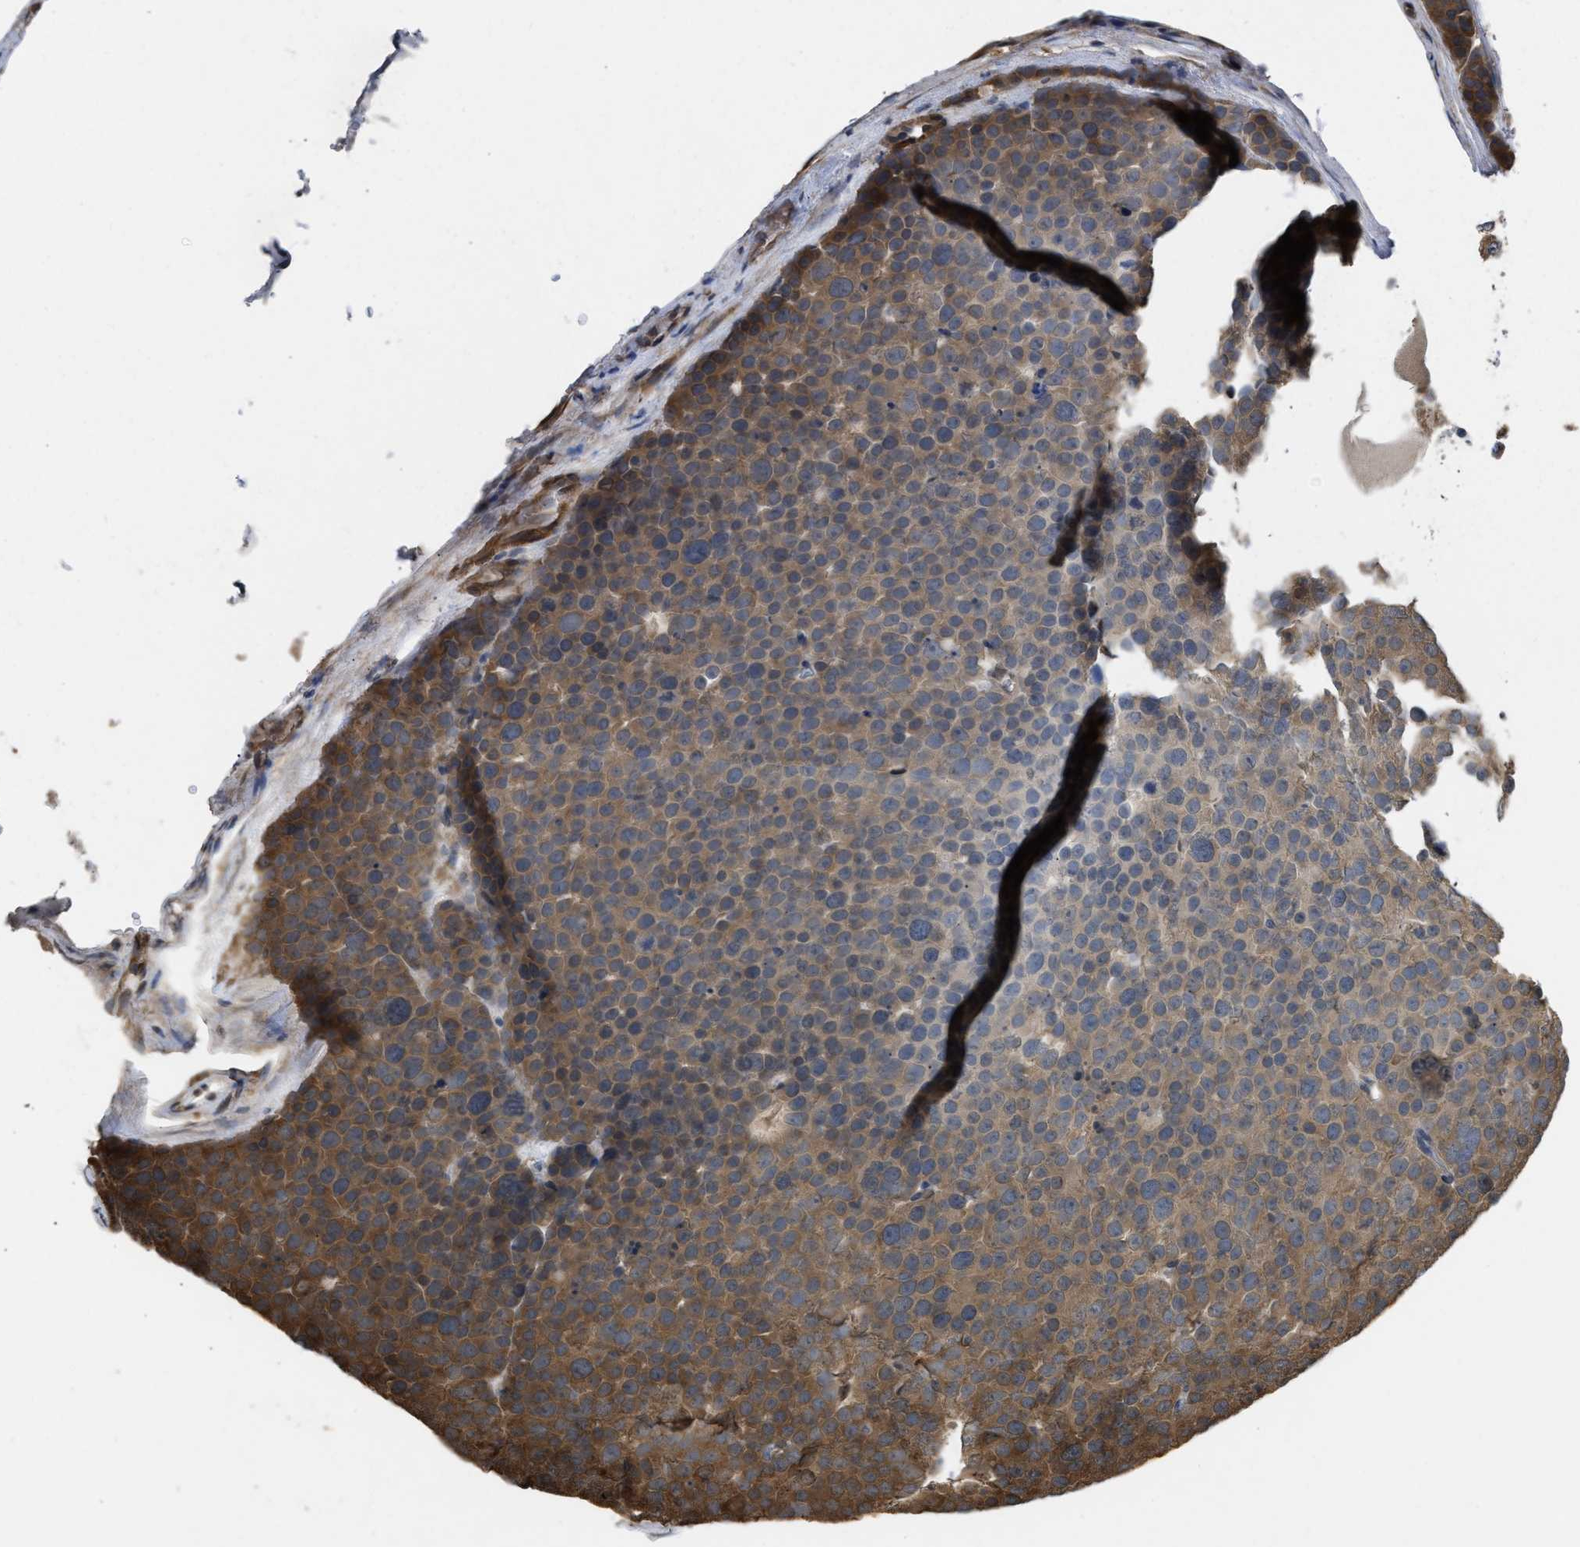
{"staining": {"intensity": "weak", "quantity": ">75%", "location": "cytoplasmic/membranous"}, "tissue": "testis cancer", "cell_type": "Tumor cells", "image_type": "cancer", "snomed": [{"axis": "morphology", "description": "Seminoma, NOS"}, {"axis": "topography", "description": "Testis"}], "caption": "Immunohistochemistry staining of testis cancer (seminoma), which reveals low levels of weak cytoplasmic/membranous expression in approximately >75% of tumor cells indicating weak cytoplasmic/membranous protein expression. The staining was performed using DAB (3,3'-diaminobenzidine) (brown) for protein detection and nuclei were counterstained in hematoxylin (blue).", "gene": "BAG3", "patient": {"sex": "male", "age": 71}}